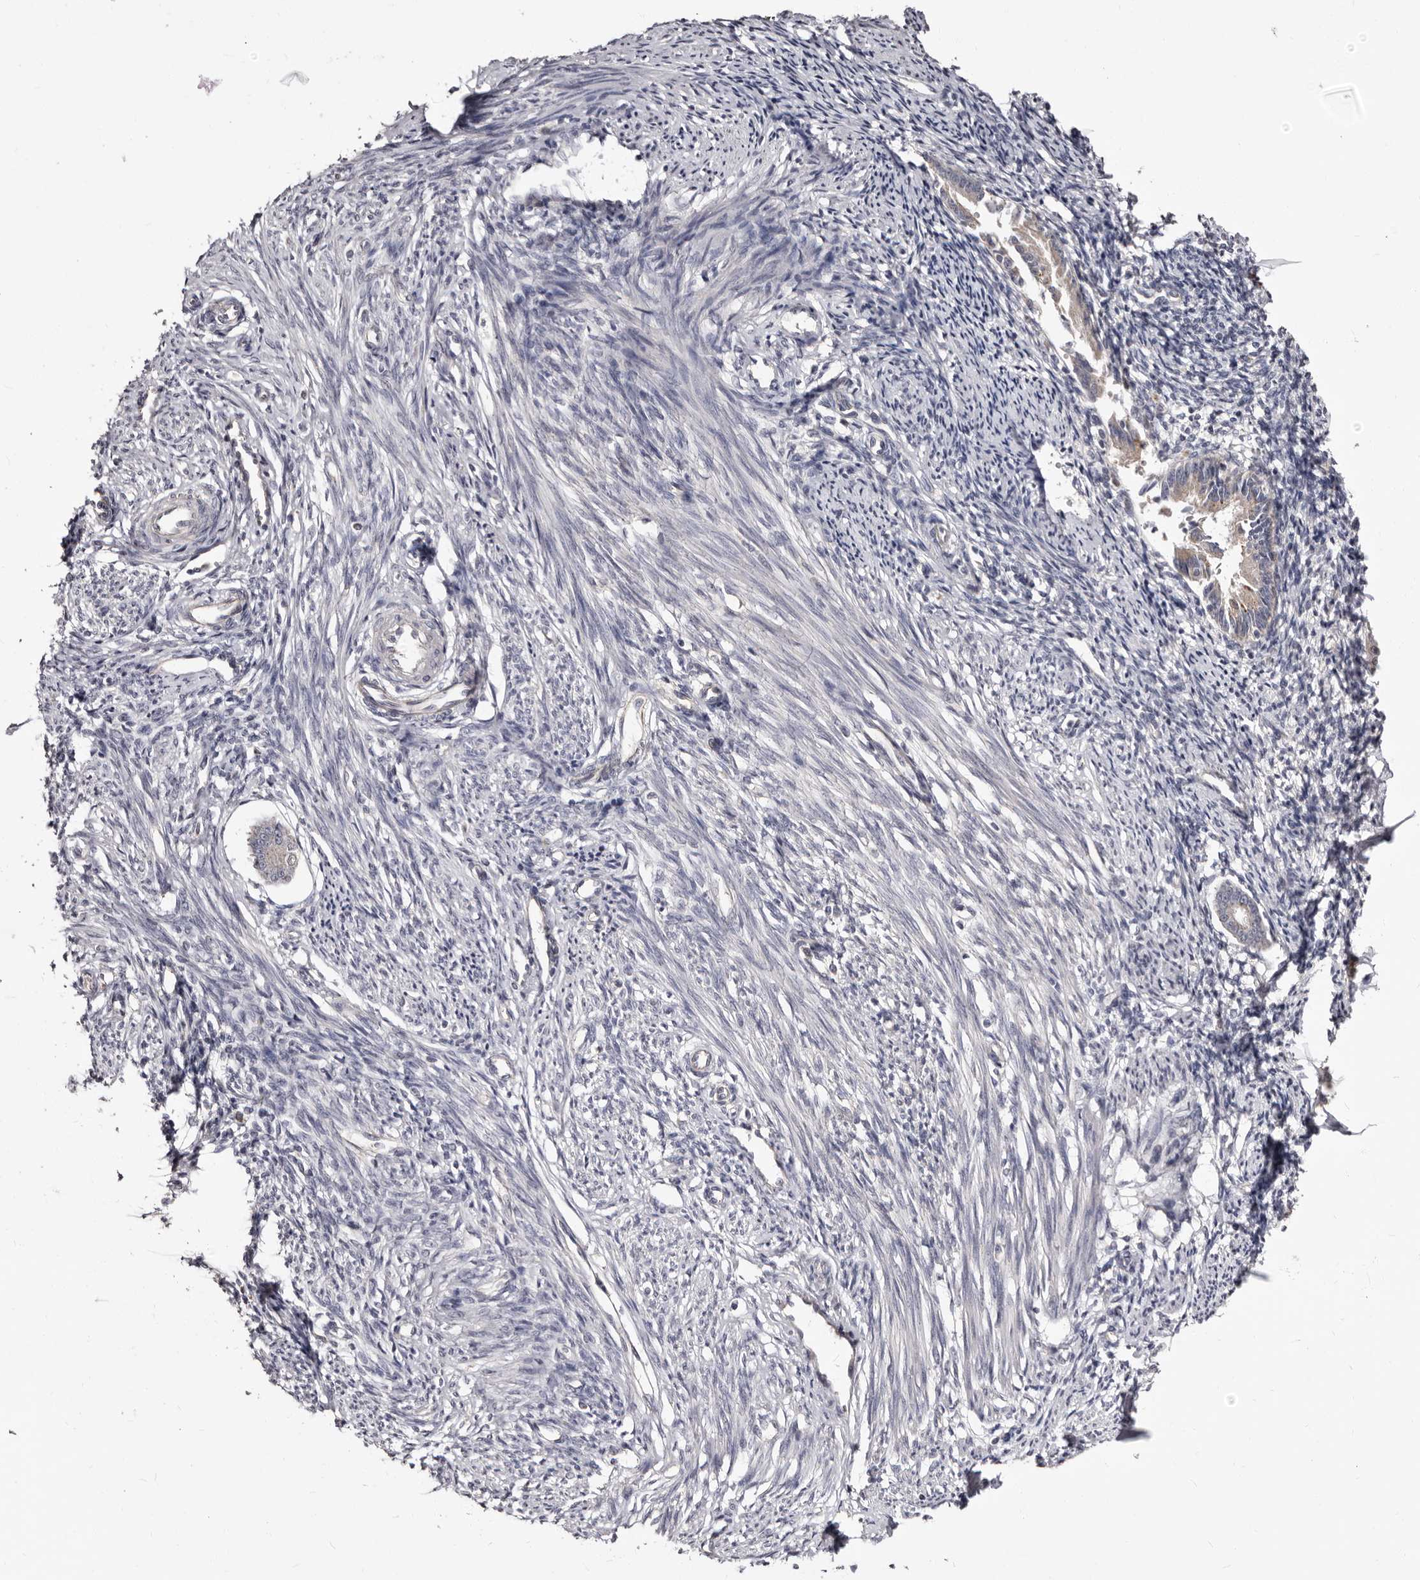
{"staining": {"intensity": "negative", "quantity": "none", "location": "none"}, "tissue": "endometrium", "cell_type": "Cells in endometrial stroma", "image_type": "normal", "snomed": [{"axis": "morphology", "description": "Normal tissue, NOS"}, {"axis": "topography", "description": "Endometrium"}], "caption": "Protein analysis of benign endometrium shows no significant positivity in cells in endometrial stroma. (Stains: DAB IHC with hematoxylin counter stain, Microscopy: brightfield microscopy at high magnification).", "gene": "PTAFR", "patient": {"sex": "female", "age": 56}}